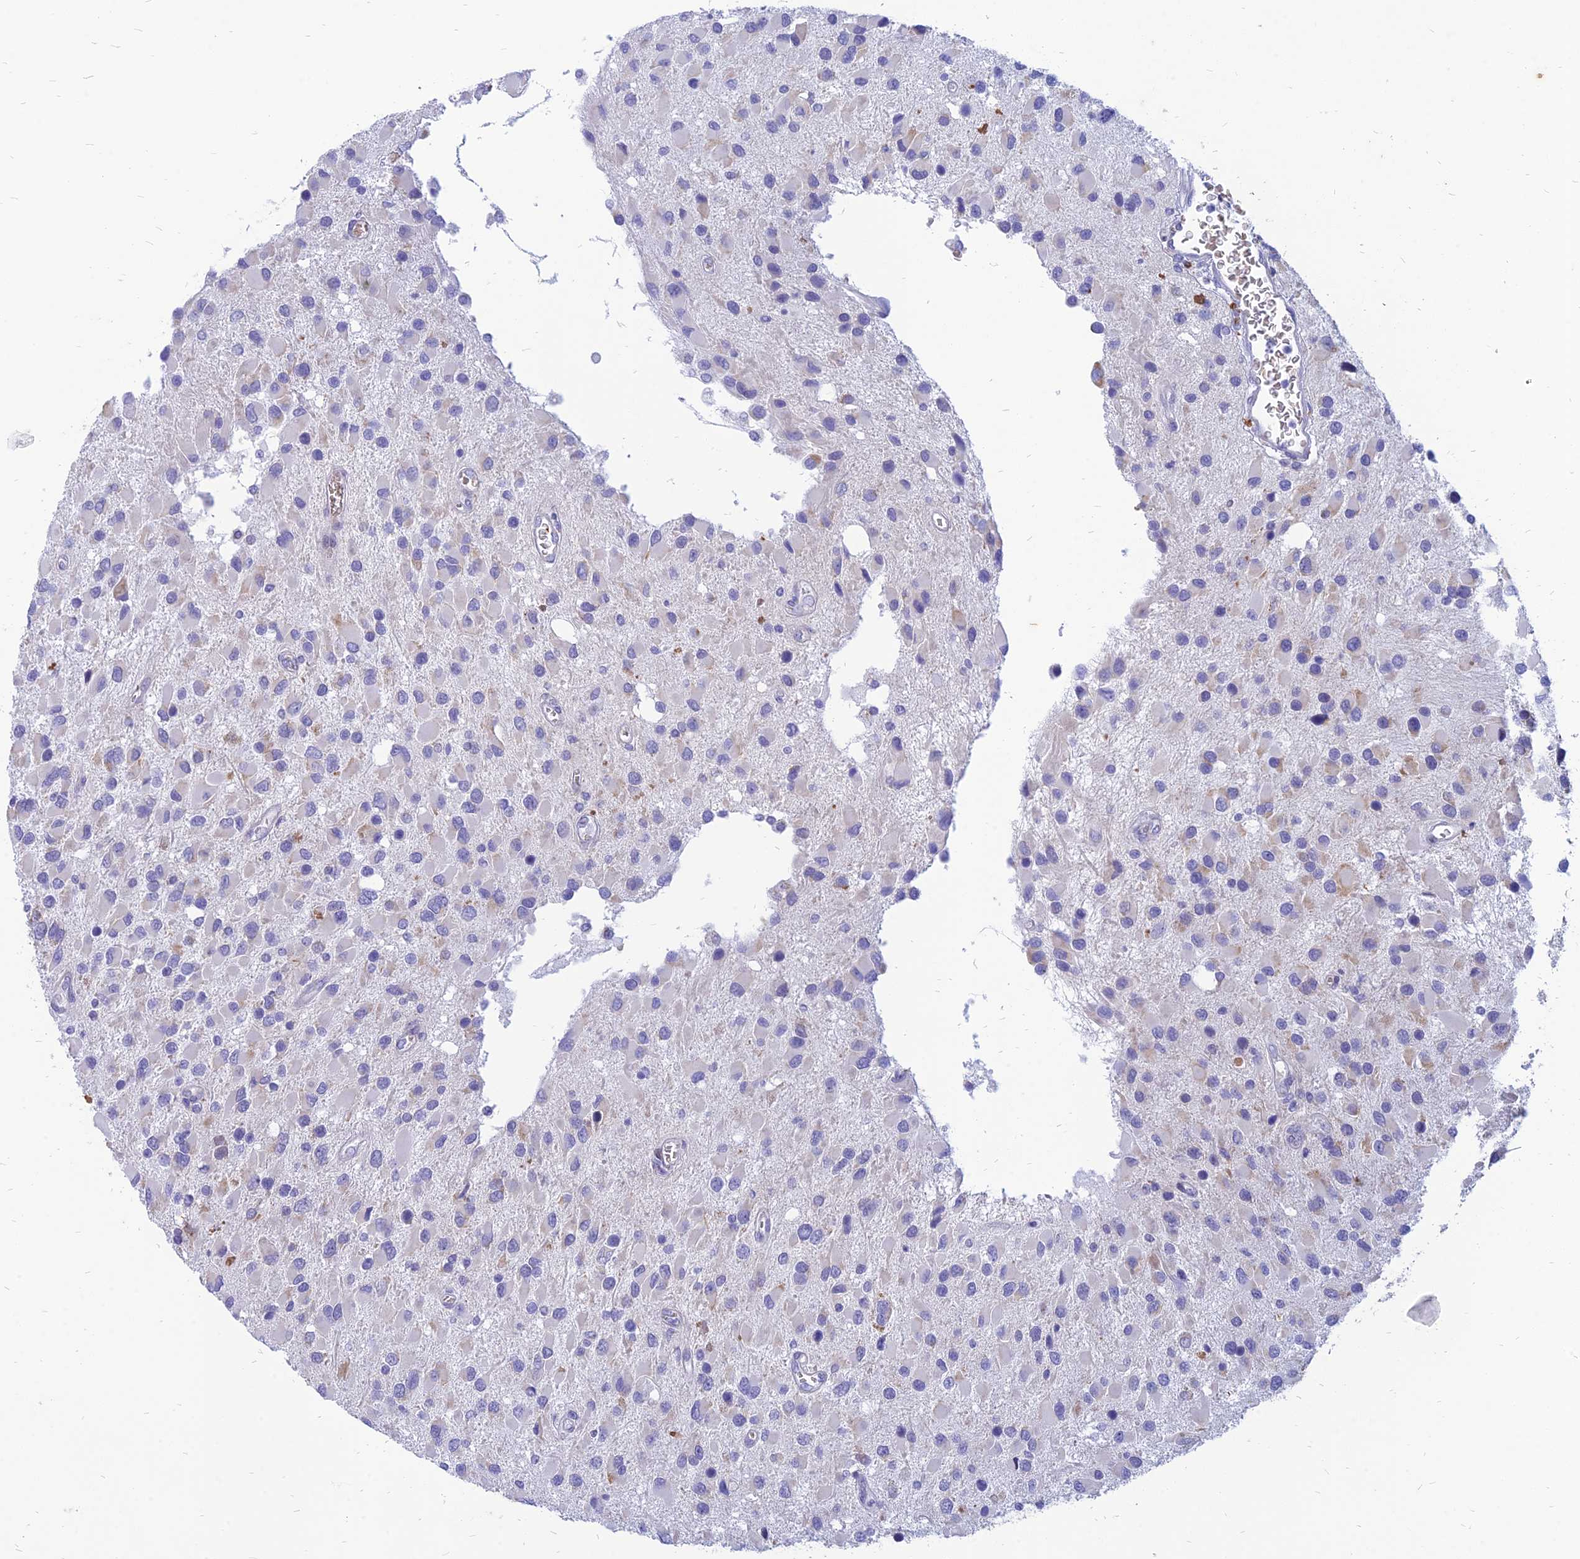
{"staining": {"intensity": "negative", "quantity": "none", "location": "none"}, "tissue": "glioma", "cell_type": "Tumor cells", "image_type": "cancer", "snomed": [{"axis": "morphology", "description": "Glioma, malignant, High grade"}, {"axis": "topography", "description": "Brain"}], "caption": "Human malignant glioma (high-grade) stained for a protein using immunohistochemistry displays no expression in tumor cells.", "gene": "HHAT", "patient": {"sex": "male", "age": 53}}